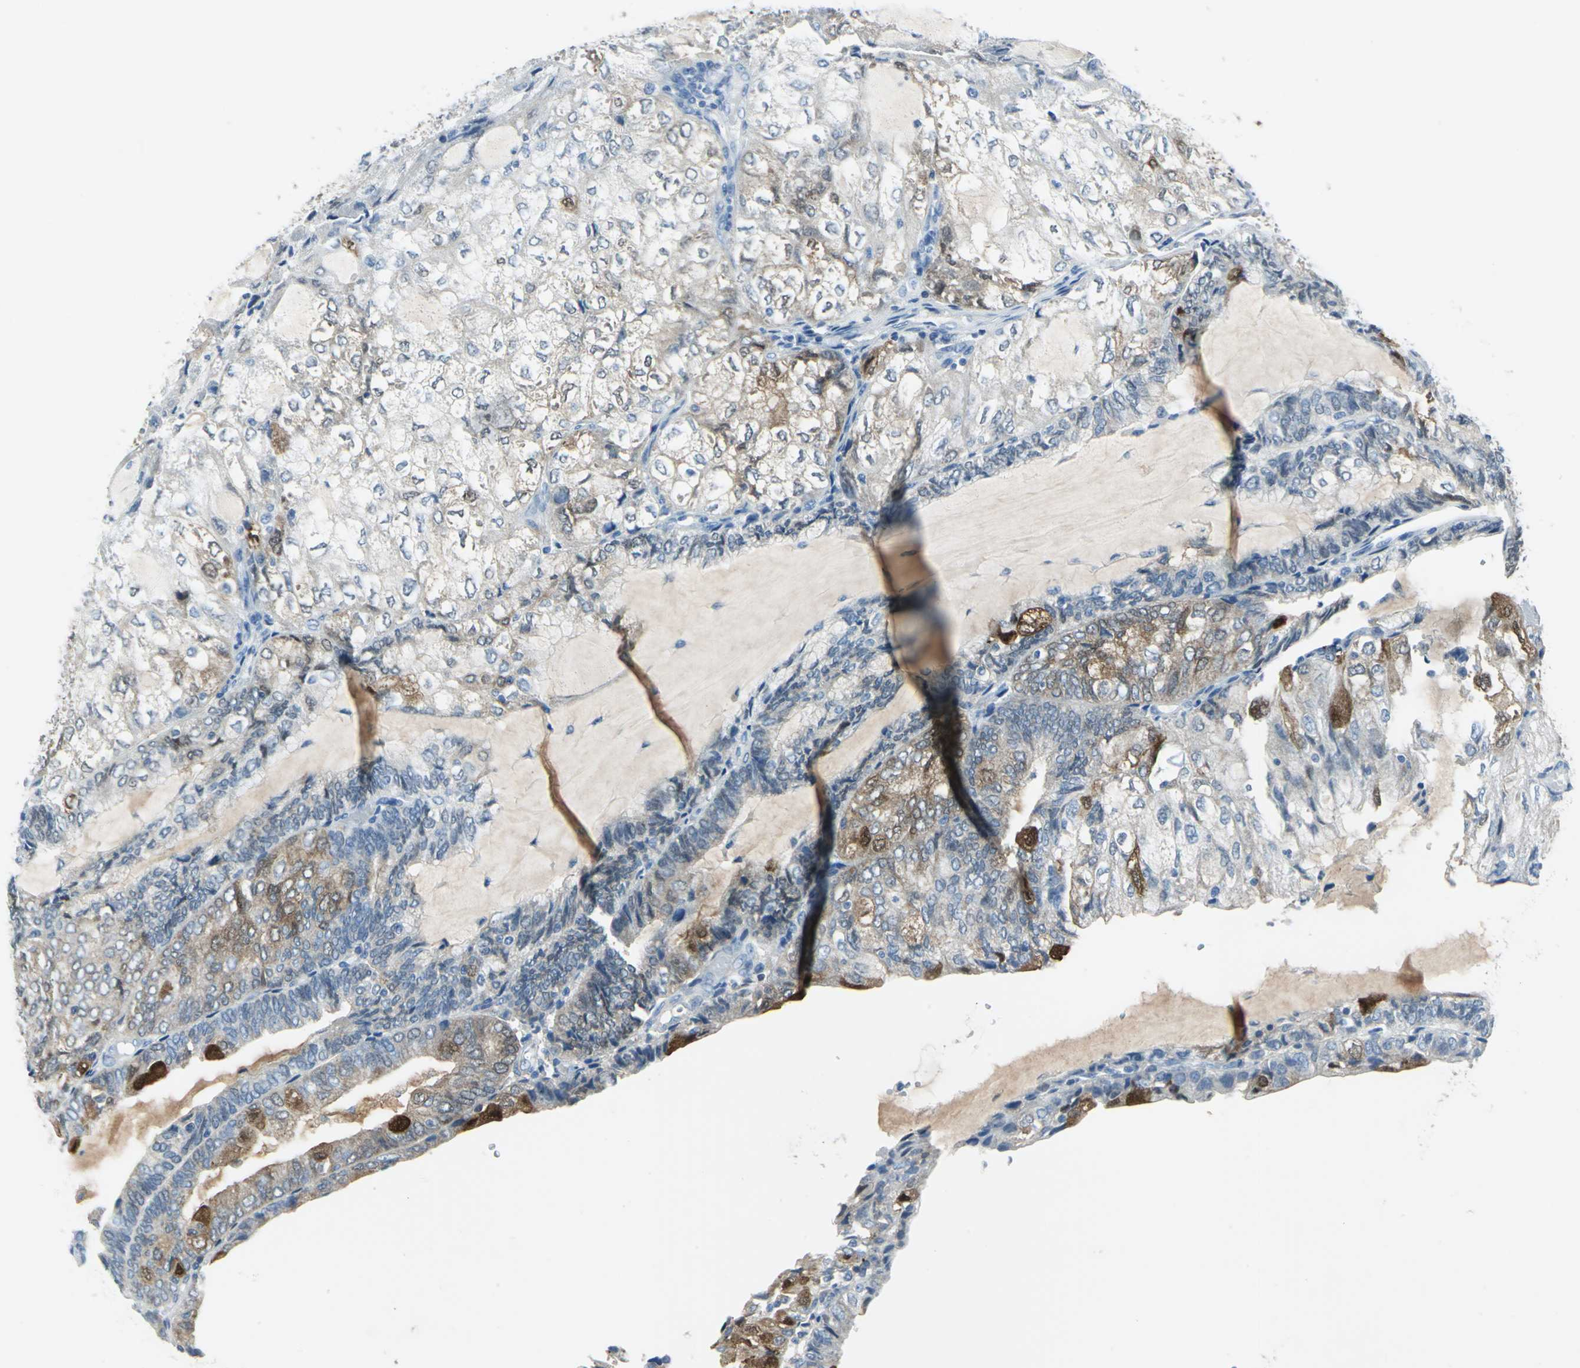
{"staining": {"intensity": "weak", "quantity": "25%-75%", "location": "cytoplasmic/membranous"}, "tissue": "endometrial cancer", "cell_type": "Tumor cells", "image_type": "cancer", "snomed": [{"axis": "morphology", "description": "Adenocarcinoma, NOS"}, {"axis": "topography", "description": "Endometrium"}], "caption": "Weak cytoplasmic/membranous positivity is appreciated in approximately 25%-75% of tumor cells in endometrial cancer (adenocarcinoma).", "gene": "SFN", "patient": {"sex": "female", "age": 81}}